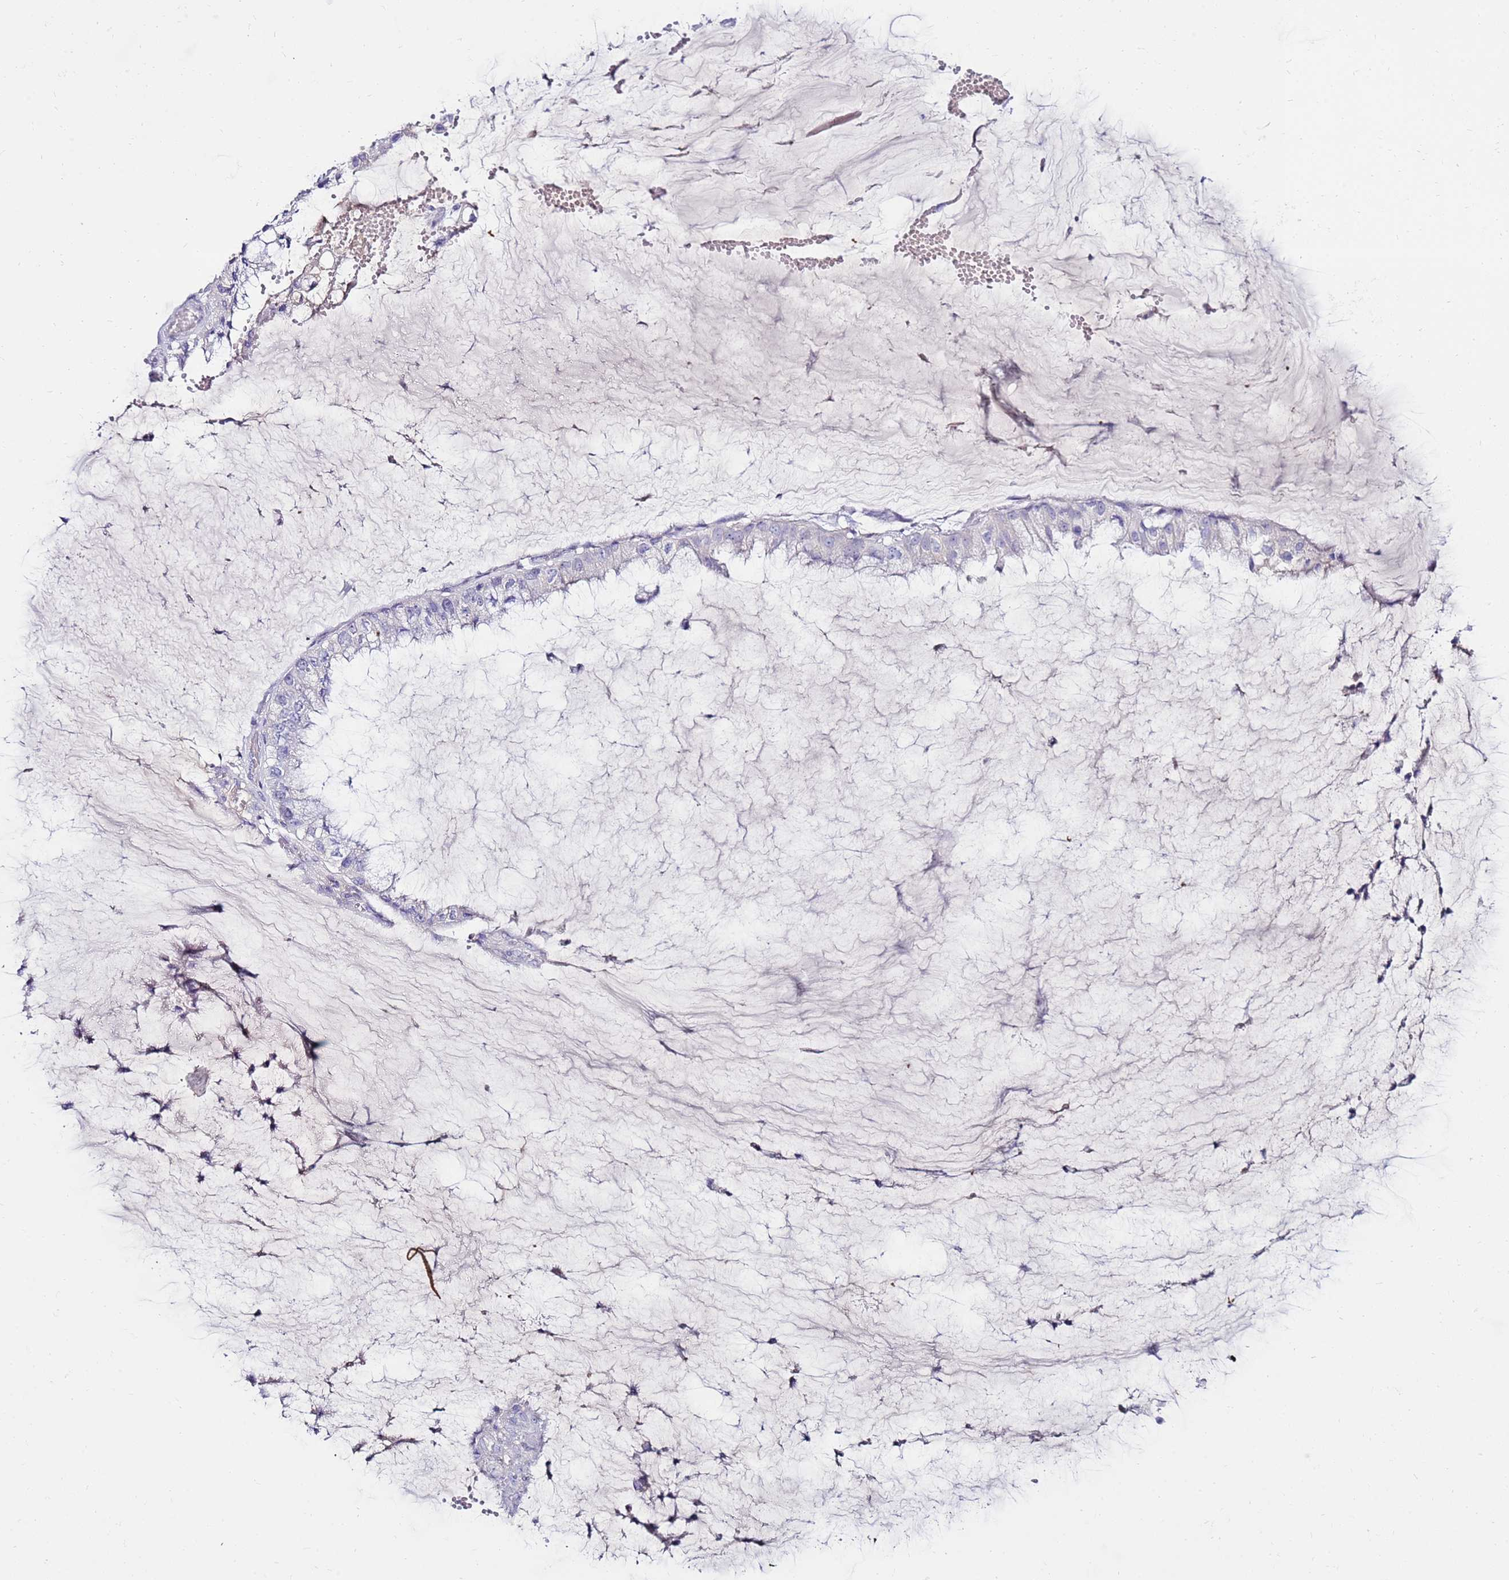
{"staining": {"intensity": "negative", "quantity": "none", "location": "none"}, "tissue": "ovarian cancer", "cell_type": "Tumor cells", "image_type": "cancer", "snomed": [{"axis": "morphology", "description": "Cystadenocarcinoma, mucinous, NOS"}, {"axis": "topography", "description": "Ovary"}], "caption": "Immunohistochemistry micrograph of mucinous cystadenocarcinoma (ovarian) stained for a protein (brown), which exhibits no staining in tumor cells.", "gene": "EVPLL", "patient": {"sex": "female", "age": 39}}